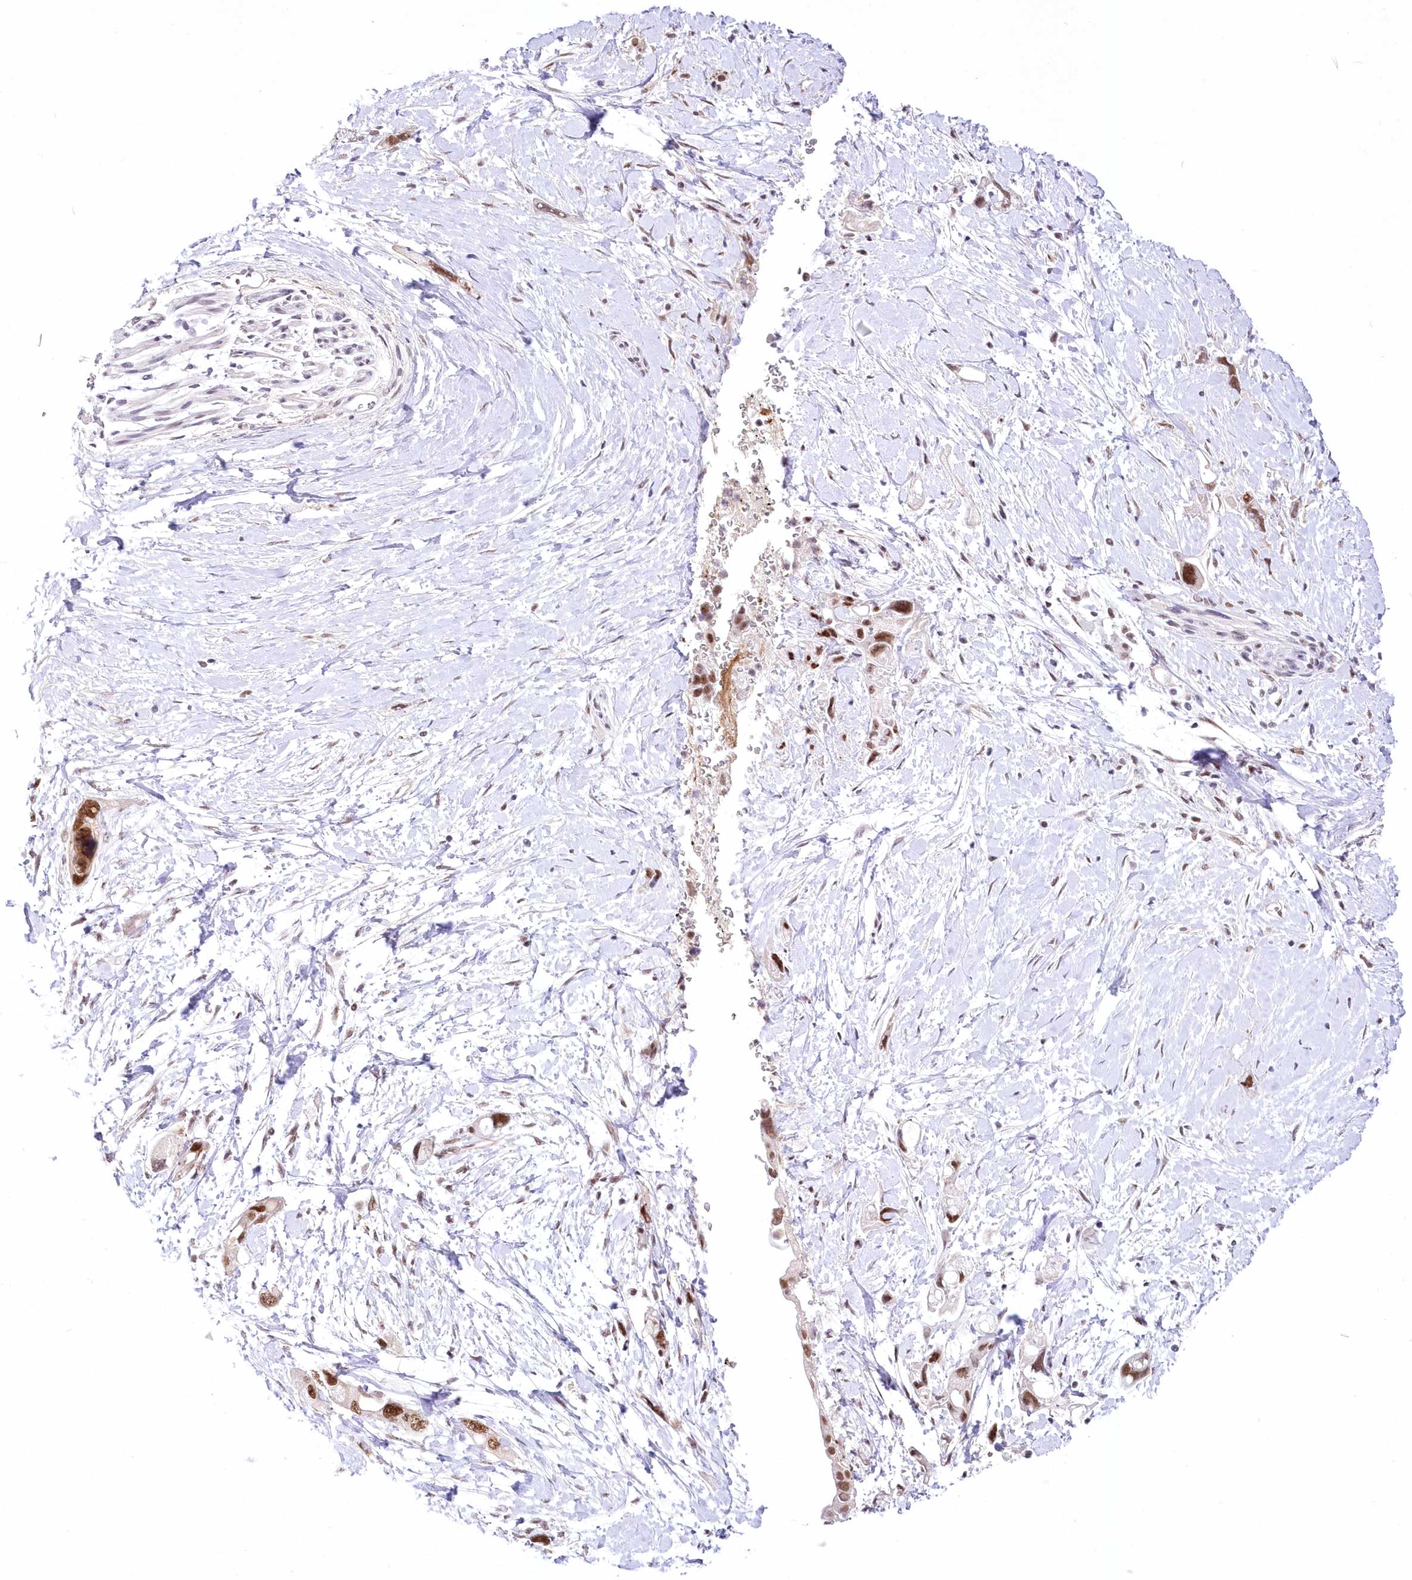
{"staining": {"intensity": "moderate", "quantity": ">75%", "location": "nuclear"}, "tissue": "pancreatic cancer", "cell_type": "Tumor cells", "image_type": "cancer", "snomed": [{"axis": "morphology", "description": "Adenocarcinoma, NOS"}, {"axis": "topography", "description": "Pancreas"}], "caption": "Protein expression analysis of adenocarcinoma (pancreatic) displays moderate nuclear staining in approximately >75% of tumor cells. (IHC, brightfield microscopy, high magnification).", "gene": "NSUN2", "patient": {"sex": "female", "age": 56}}